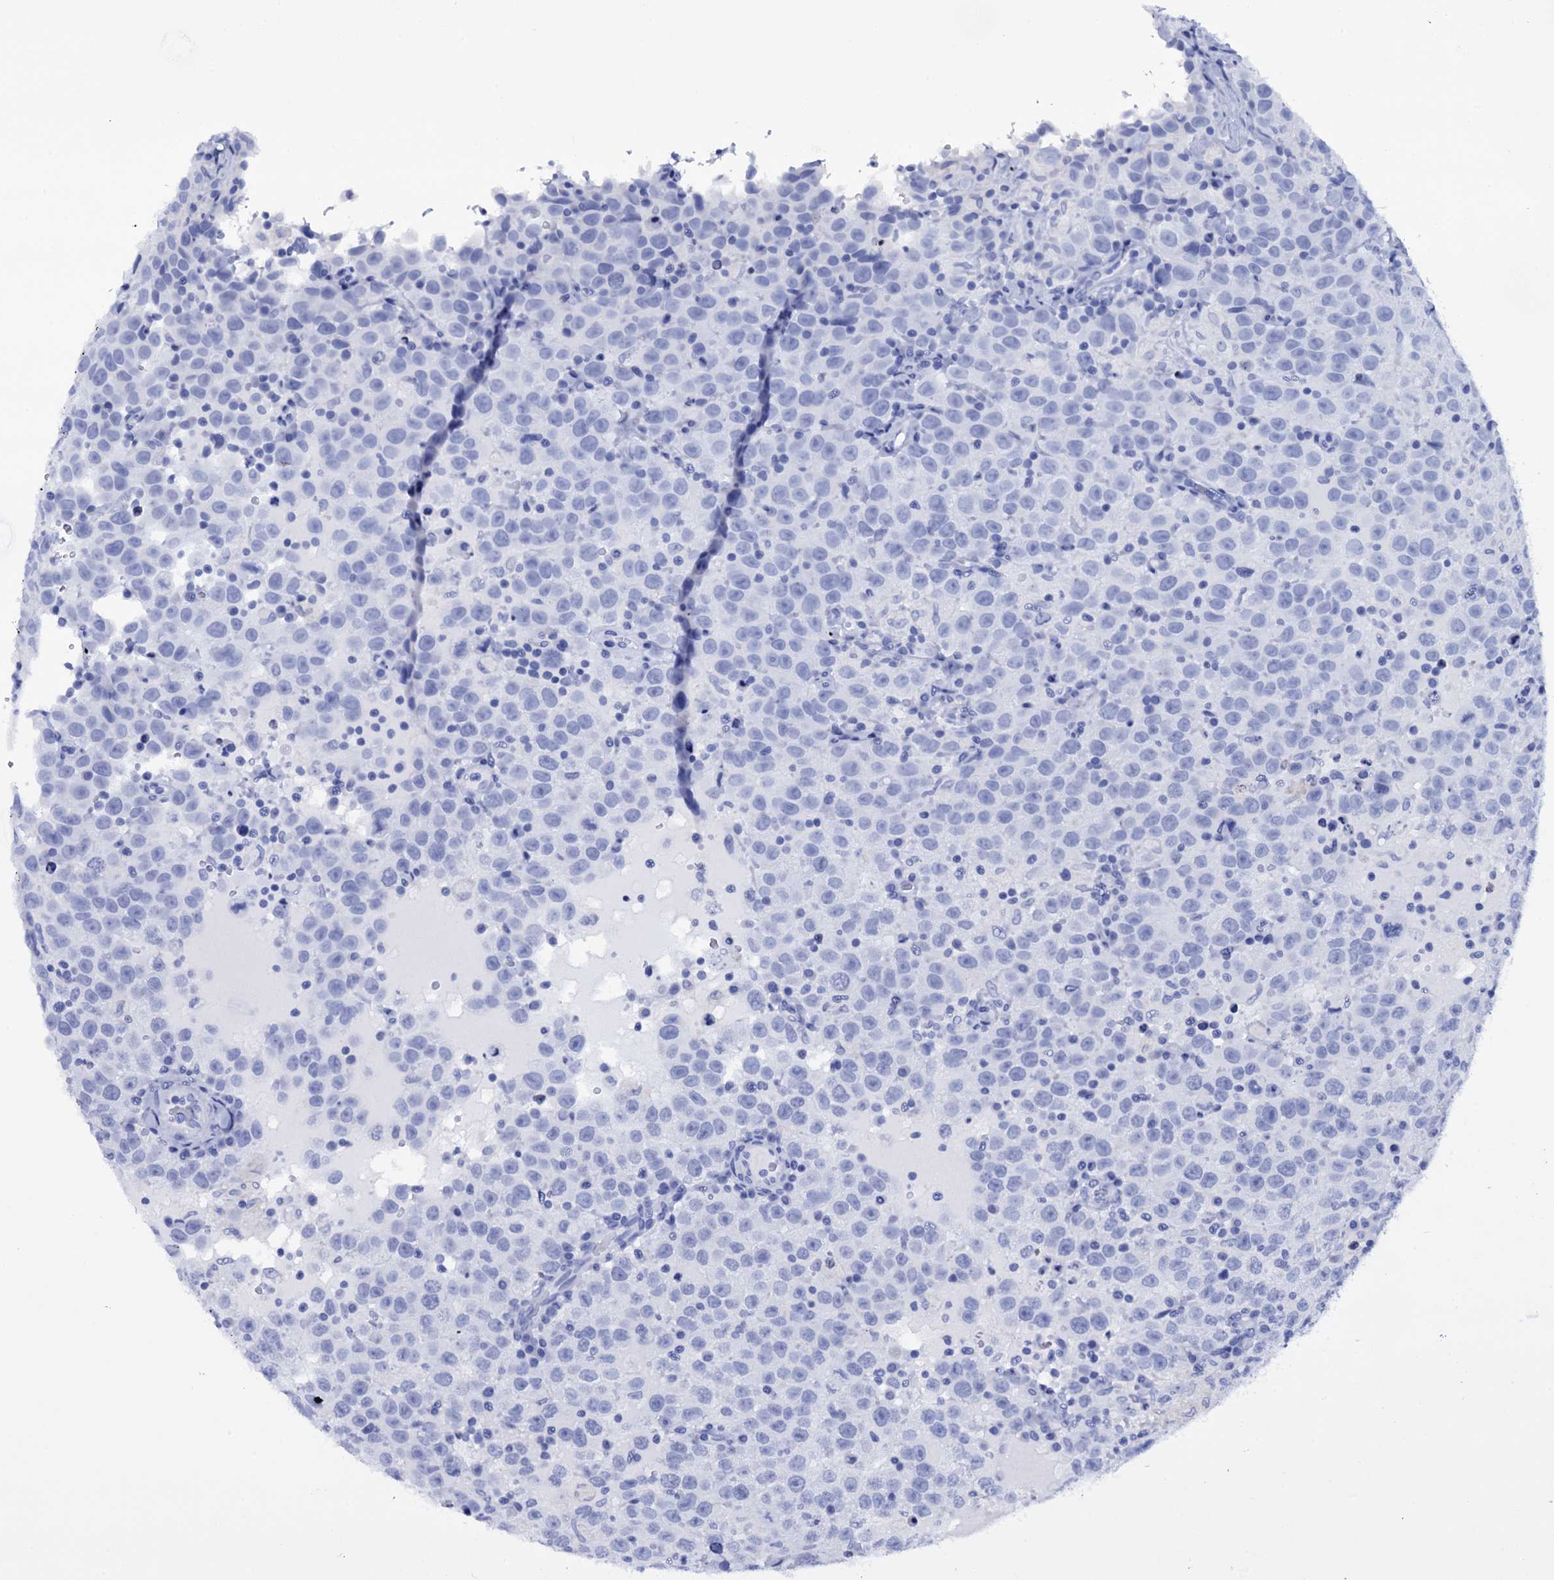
{"staining": {"intensity": "negative", "quantity": "none", "location": "none"}, "tissue": "testis cancer", "cell_type": "Tumor cells", "image_type": "cancer", "snomed": [{"axis": "morphology", "description": "Seminoma, NOS"}, {"axis": "topography", "description": "Testis"}], "caption": "This is a histopathology image of immunohistochemistry (IHC) staining of seminoma (testis), which shows no positivity in tumor cells.", "gene": "ITPRID2", "patient": {"sex": "male", "age": 41}}